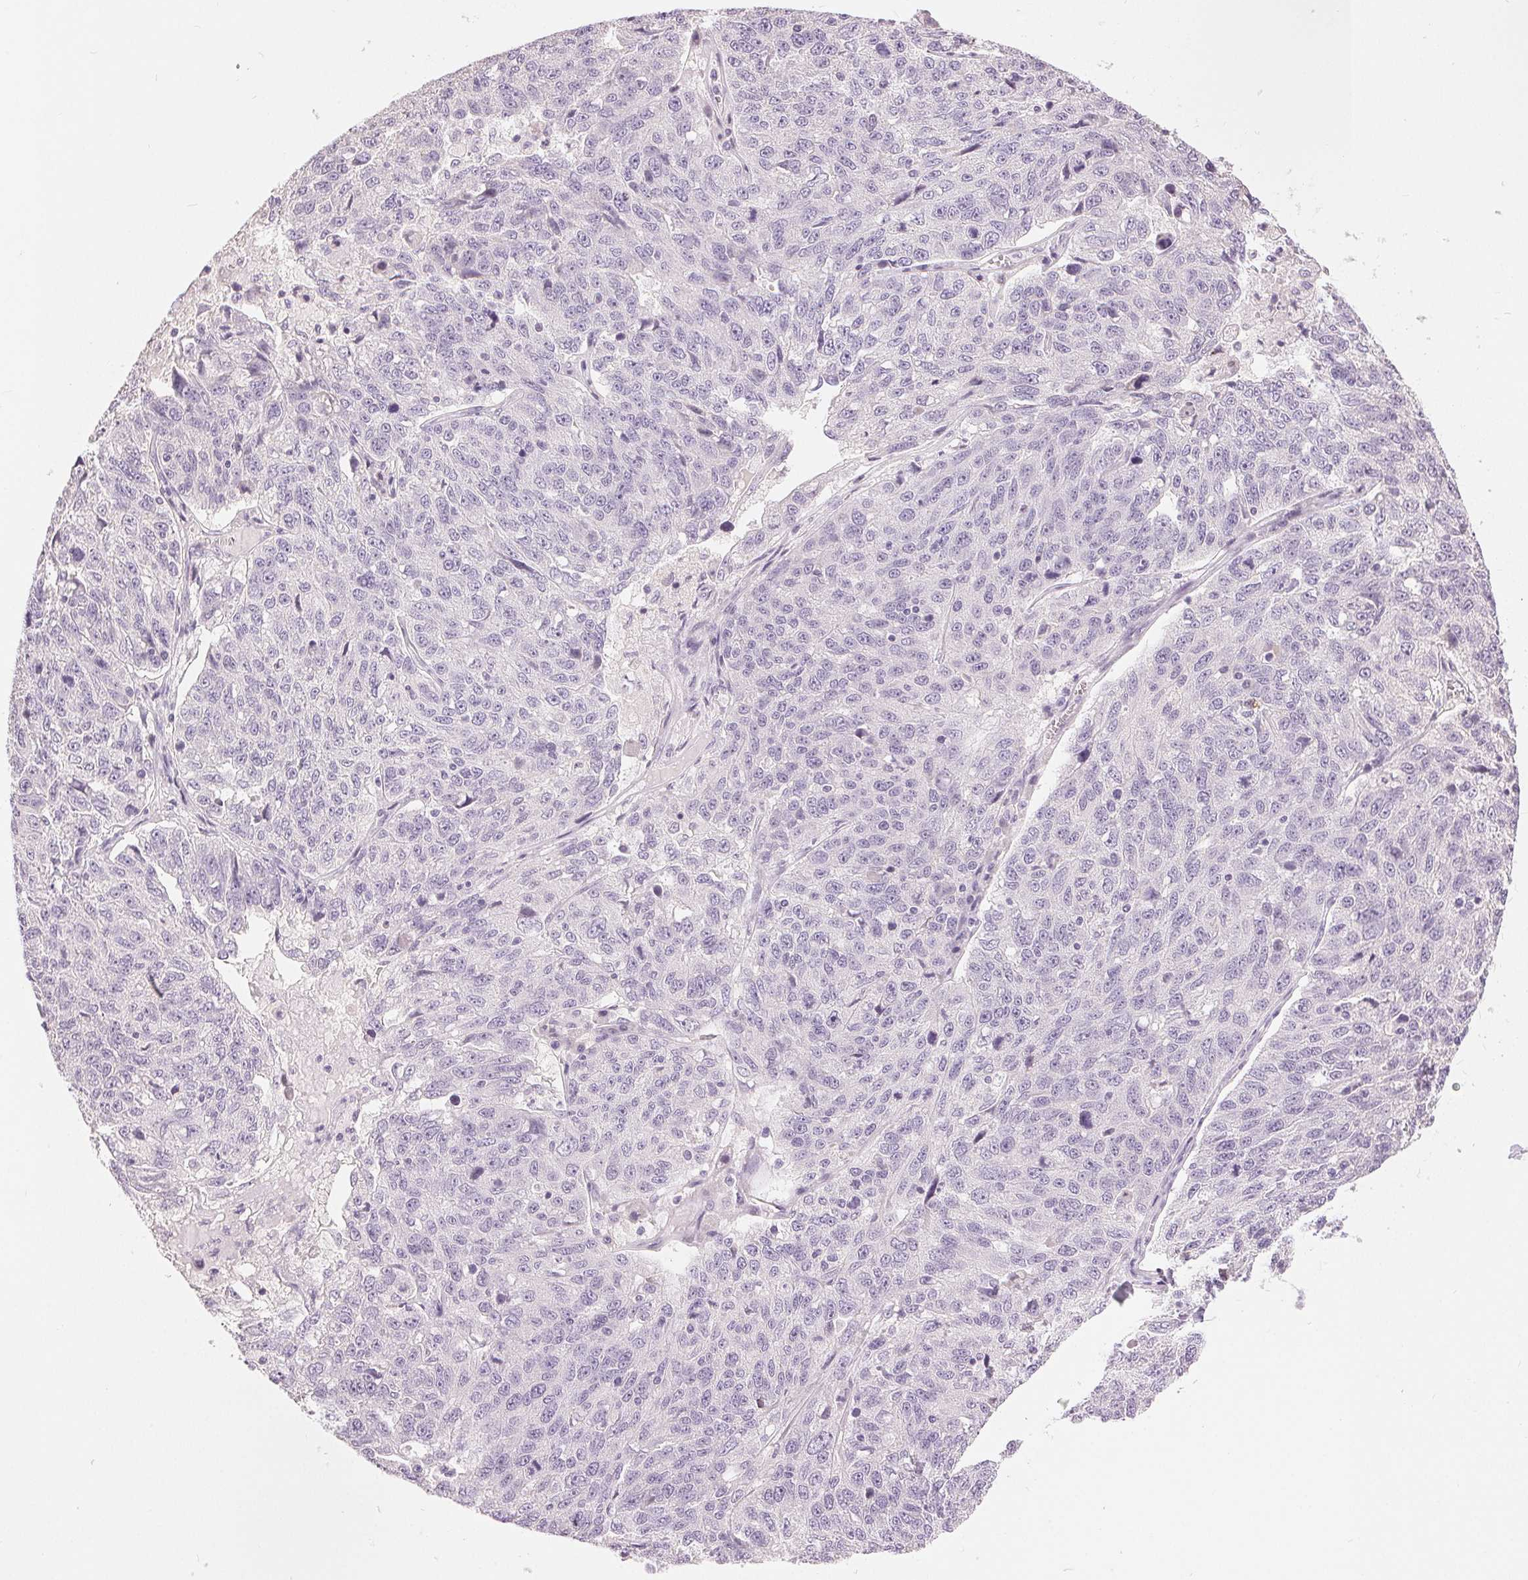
{"staining": {"intensity": "negative", "quantity": "none", "location": "none"}, "tissue": "ovarian cancer", "cell_type": "Tumor cells", "image_type": "cancer", "snomed": [{"axis": "morphology", "description": "Cystadenocarcinoma, serous, NOS"}, {"axis": "topography", "description": "Ovary"}], "caption": "There is no significant expression in tumor cells of ovarian cancer (serous cystadenocarcinoma).", "gene": "DSG3", "patient": {"sex": "female", "age": 71}}